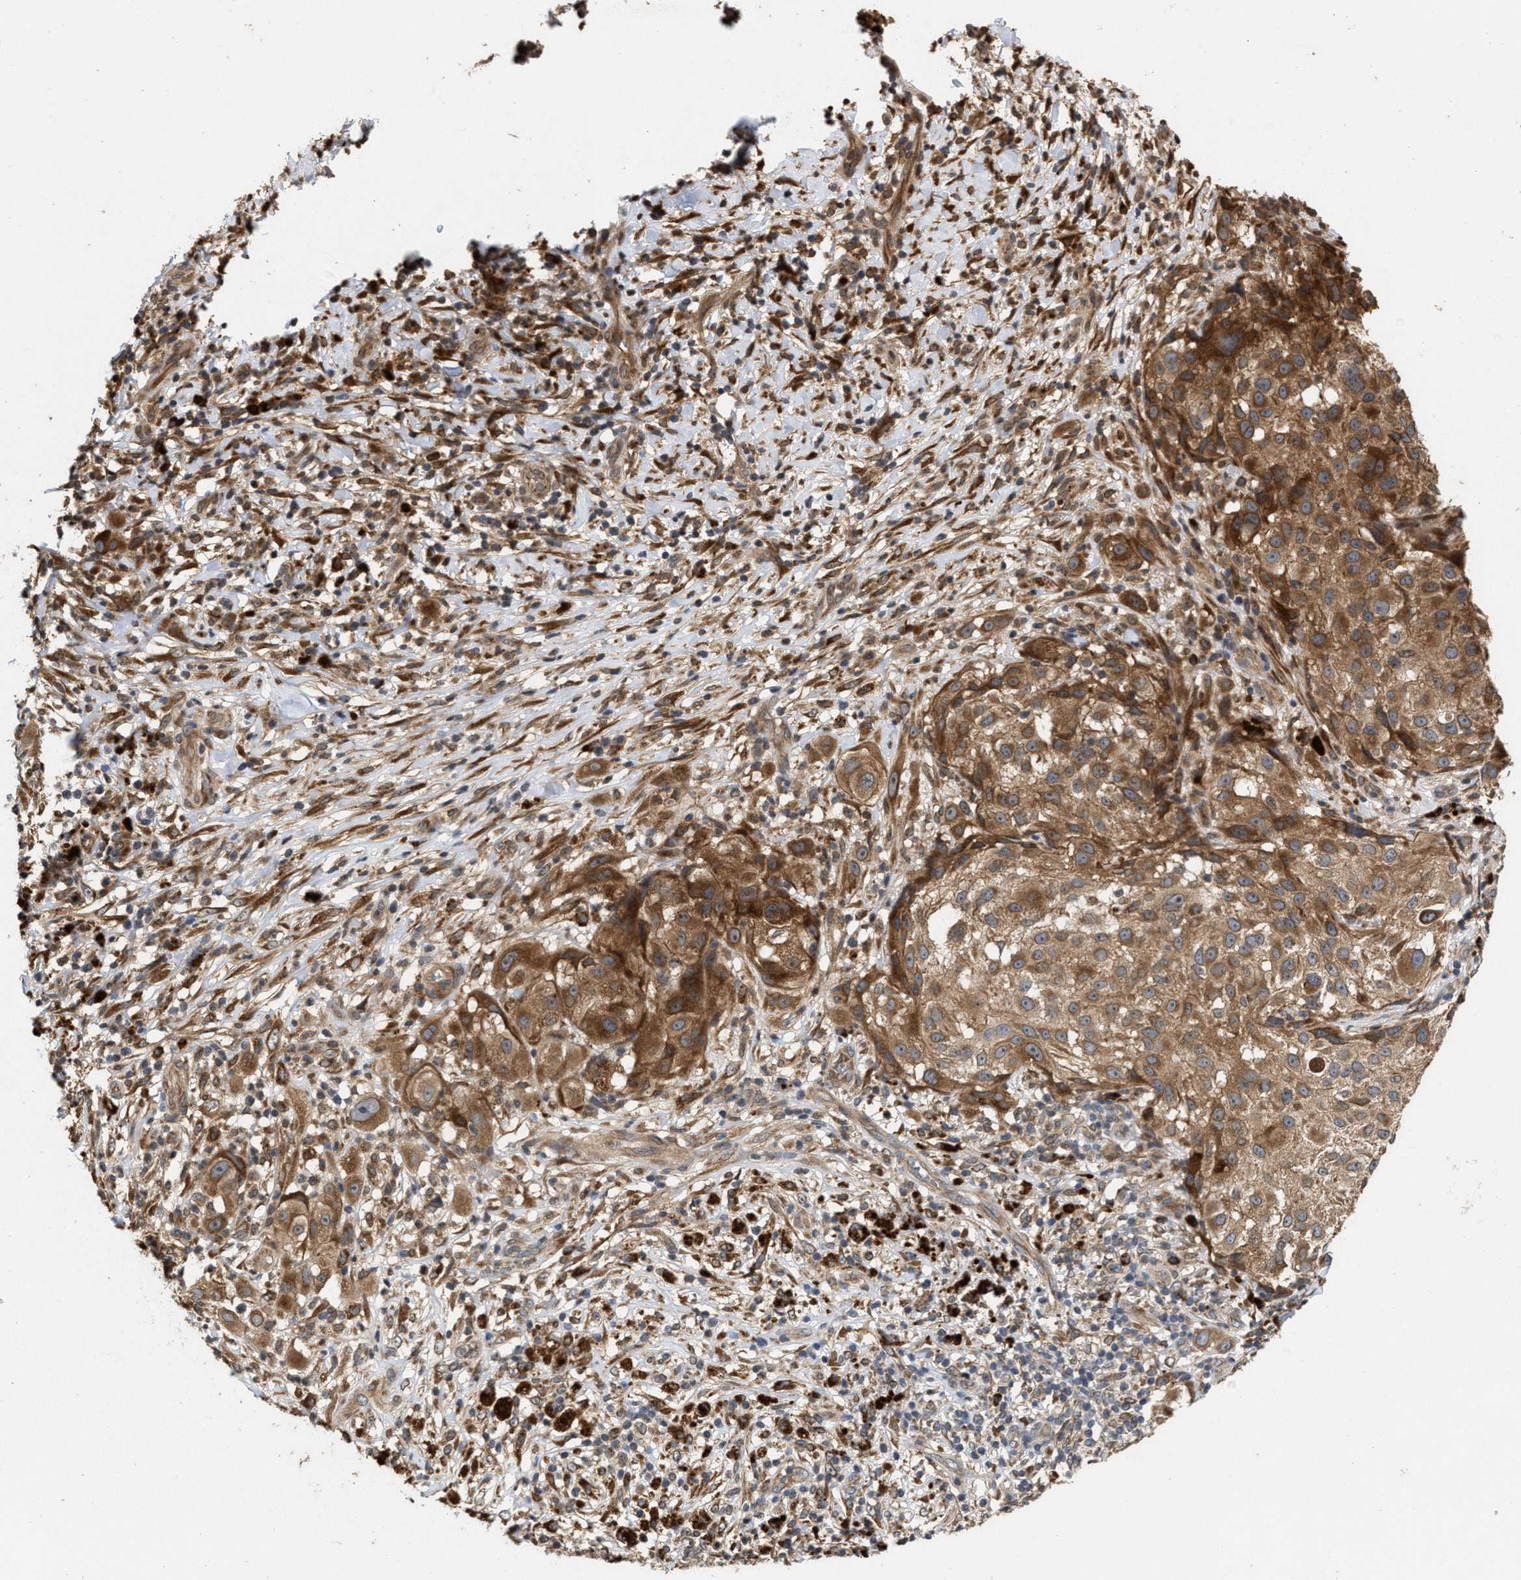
{"staining": {"intensity": "moderate", "quantity": ">75%", "location": "cytoplasmic/membranous"}, "tissue": "melanoma", "cell_type": "Tumor cells", "image_type": "cancer", "snomed": [{"axis": "morphology", "description": "Necrosis, NOS"}, {"axis": "morphology", "description": "Malignant melanoma, NOS"}, {"axis": "topography", "description": "Skin"}], "caption": "A brown stain labels moderate cytoplasmic/membranous staining of a protein in malignant melanoma tumor cells. (Stains: DAB in brown, nuclei in blue, Microscopy: brightfield microscopy at high magnification).", "gene": "SAR1A", "patient": {"sex": "female", "age": 87}}